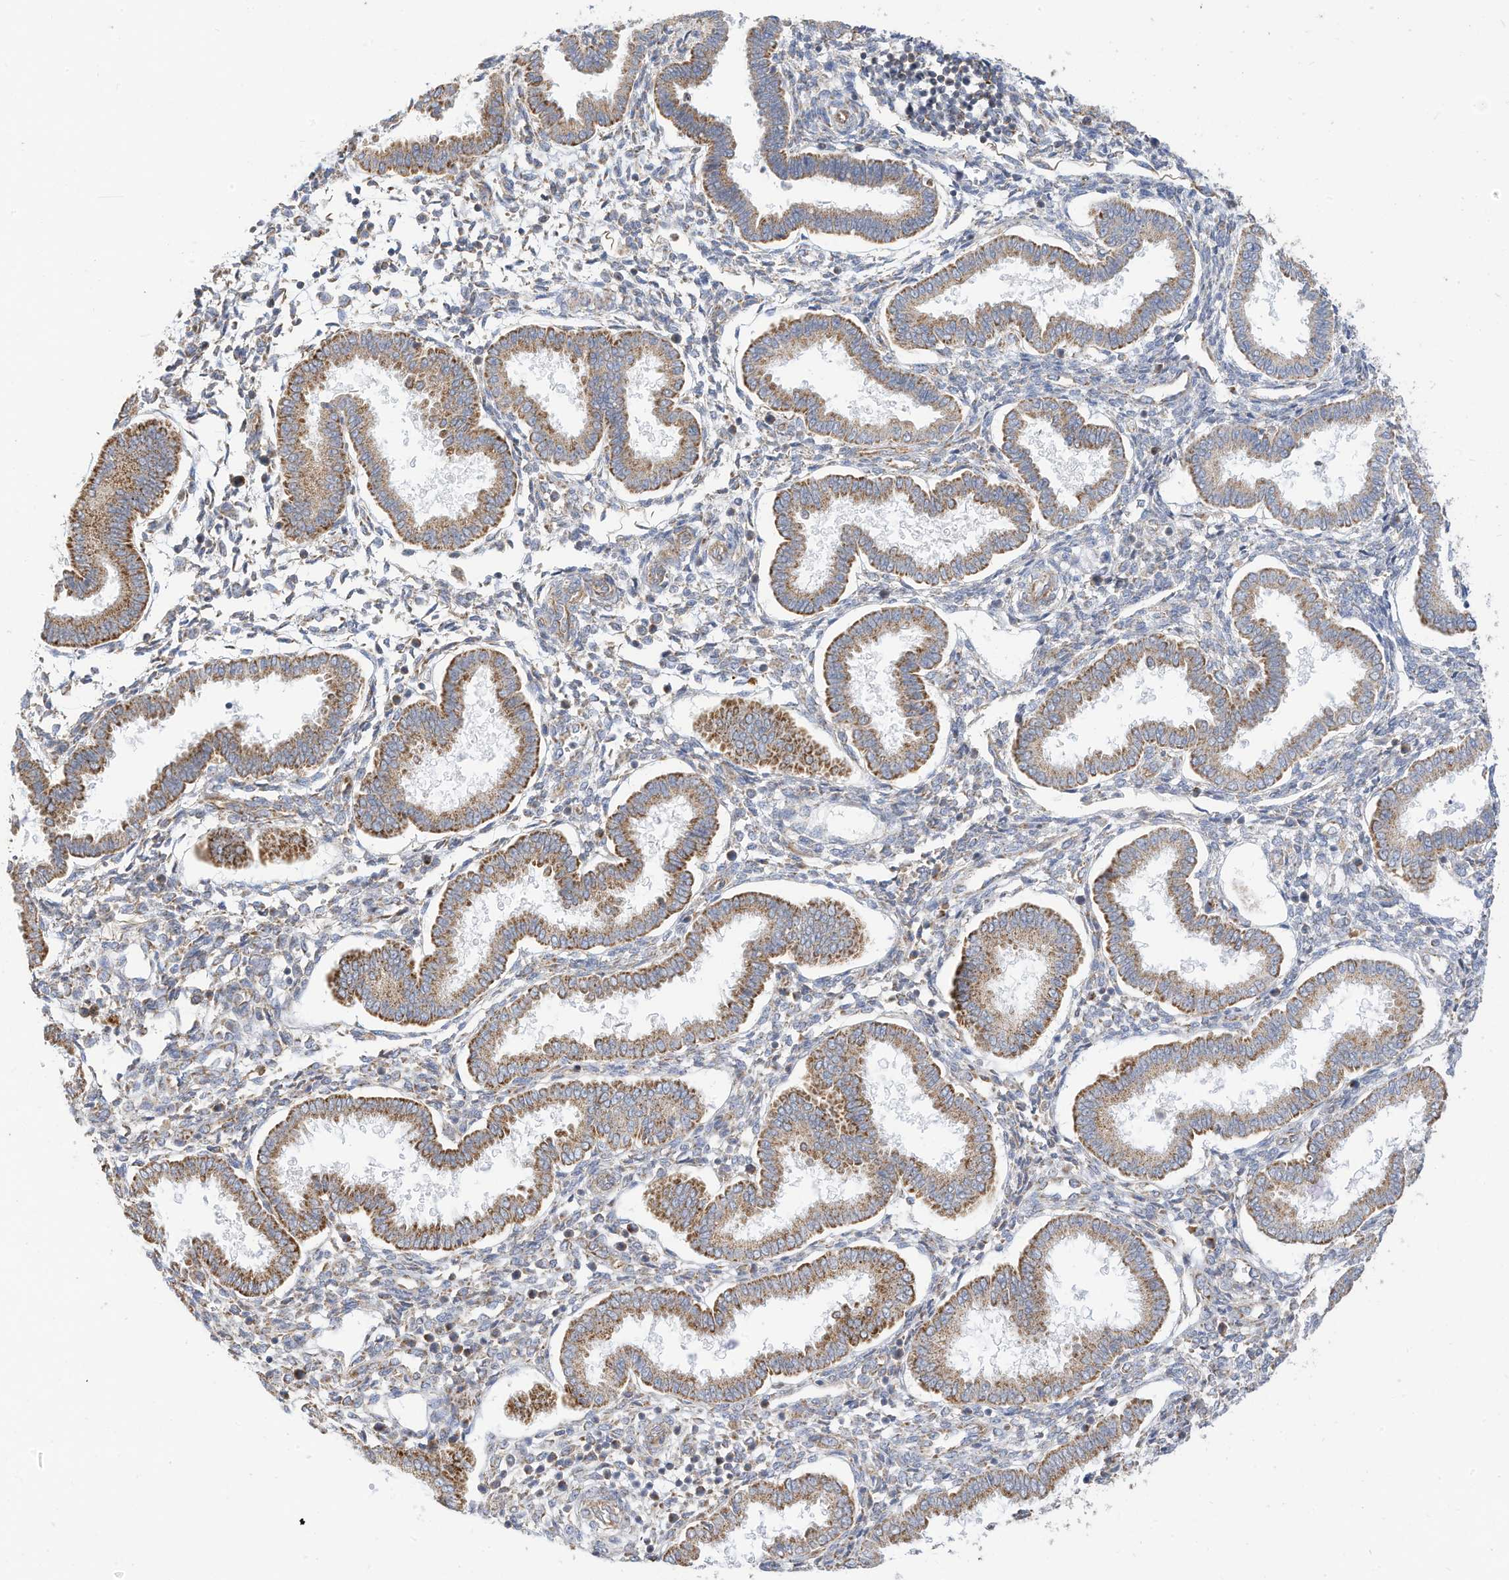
{"staining": {"intensity": "negative", "quantity": "none", "location": "none"}, "tissue": "endometrium", "cell_type": "Cells in endometrial stroma", "image_type": "normal", "snomed": [{"axis": "morphology", "description": "Normal tissue, NOS"}, {"axis": "topography", "description": "Endometrium"}], "caption": "This is an immunohistochemistry (IHC) photomicrograph of unremarkable endometrium. There is no expression in cells in endometrial stroma.", "gene": "RHOH", "patient": {"sex": "female", "age": 24}}